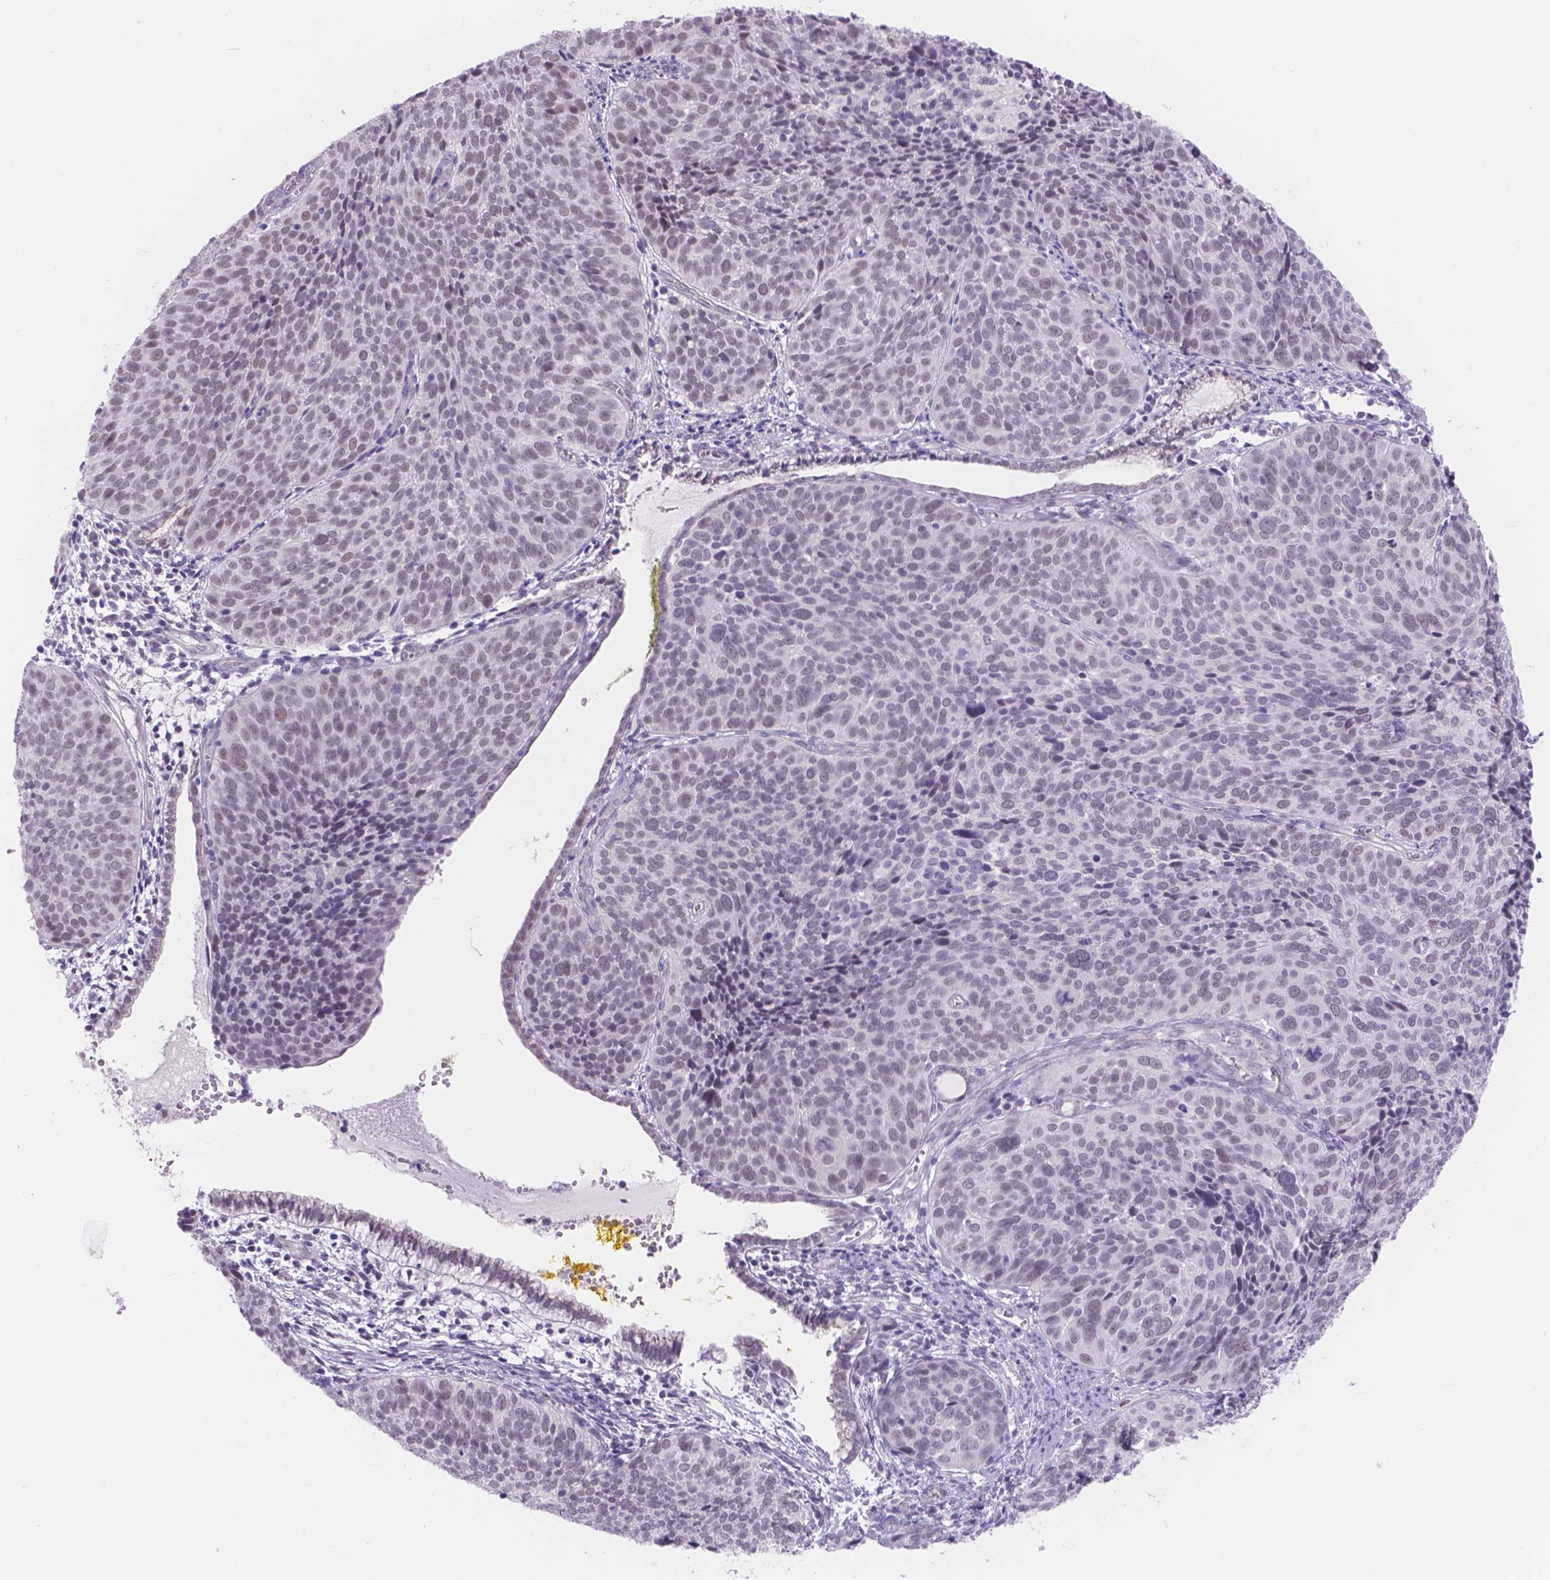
{"staining": {"intensity": "weak", "quantity": "25%-75%", "location": "nuclear"}, "tissue": "cervical cancer", "cell_type": "Tumor cells", "image_type": "cancer", "snomed": [{"axis": "morphology", "description": "Squamous cell carcinoma, NOS"}, {"axis": "topography", "description": "Cervix"}], "caption": "Cervical squamous cell carcinoma was stained to show a protein in brown. There is low levels of weak nuclear staining in about 25%-75% of tumor cells.", "gene": "DCC", "patient": {"sex": "female", "age": 39}}